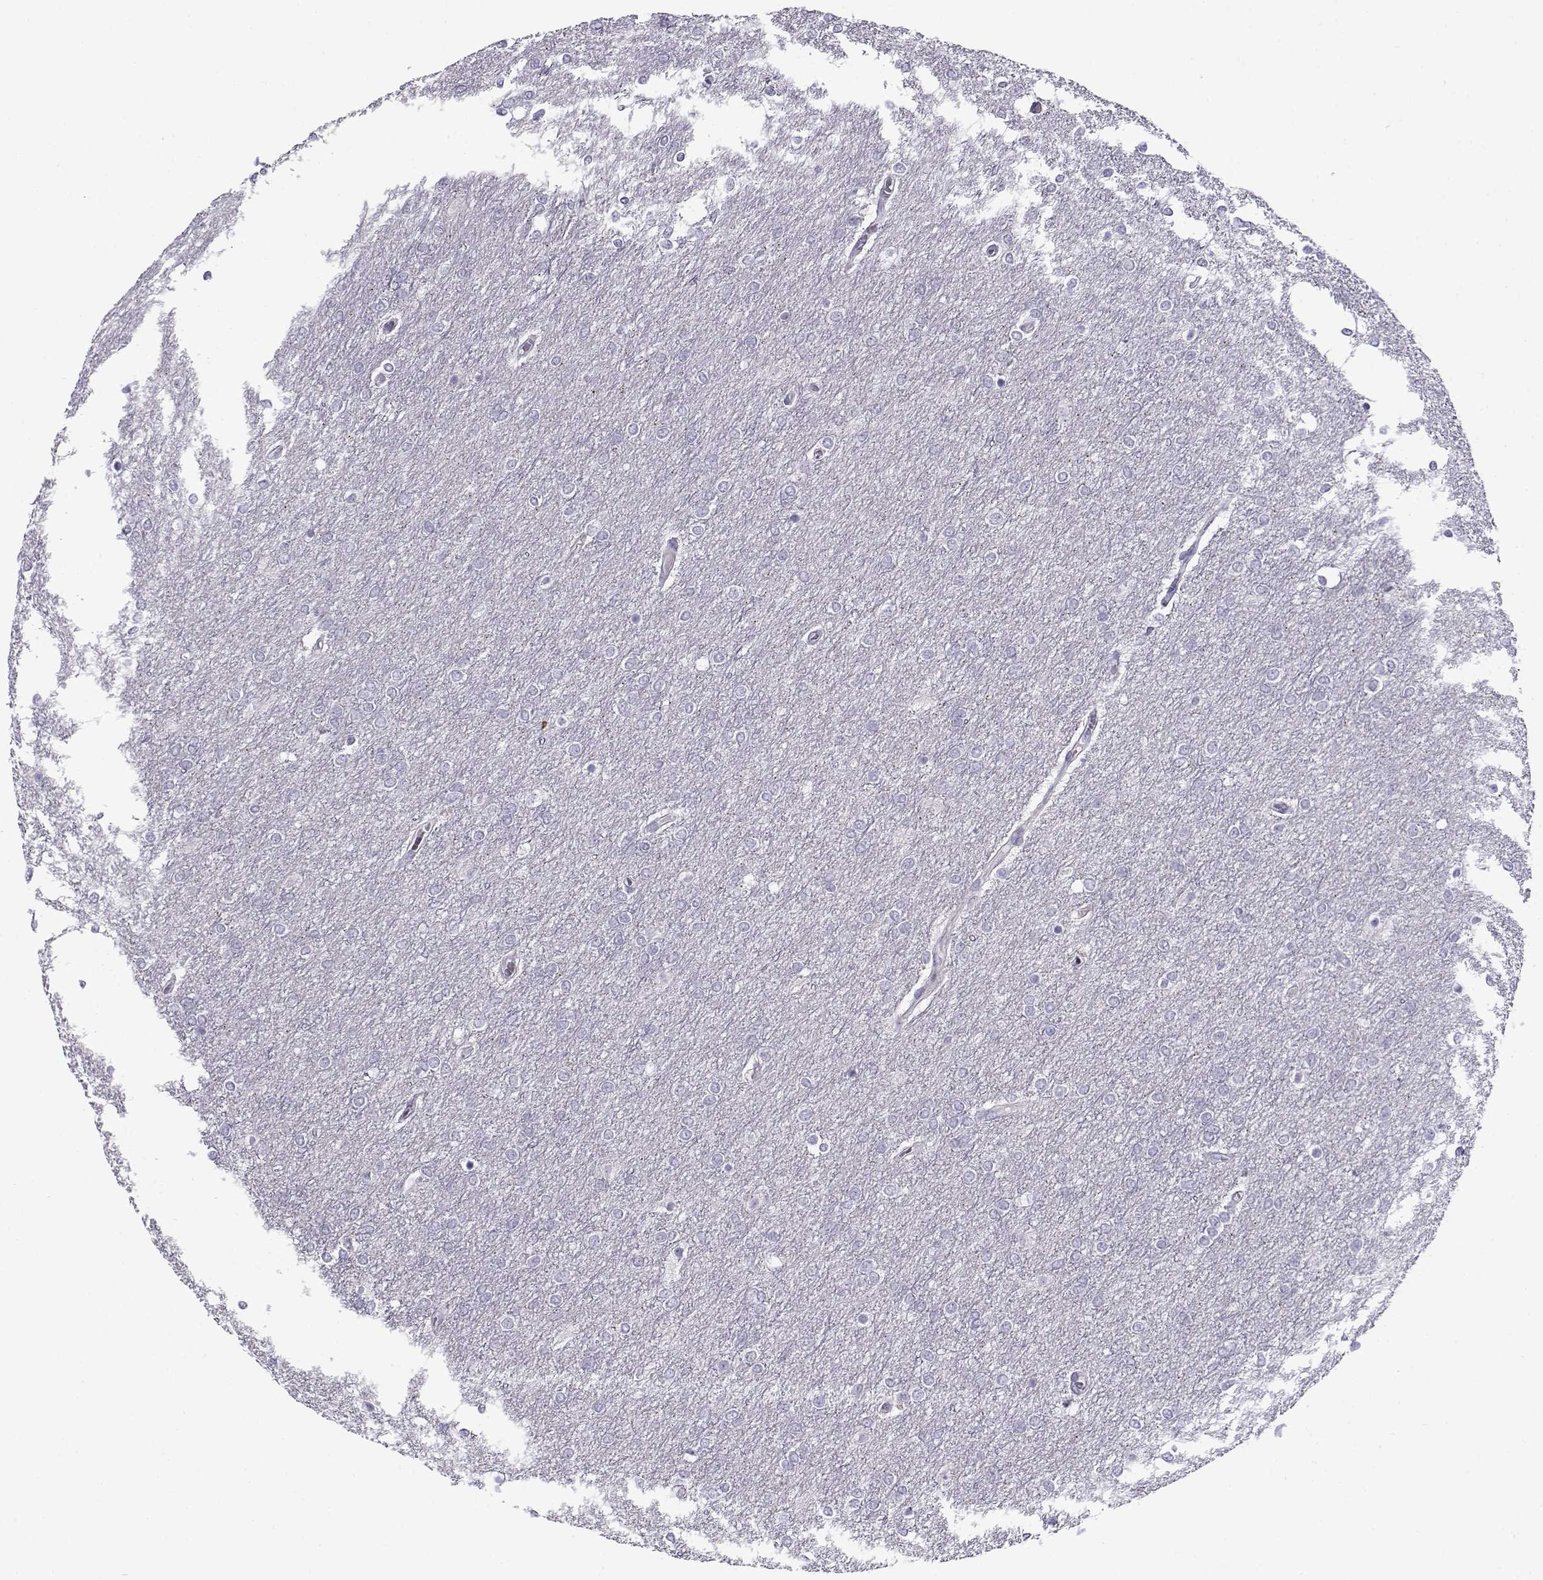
{"staining": {"intensity": "negative", "quantity": "none", "location": "none"}, "tissue": "glioma", "cell_type": "Tumor cells", "image_type": "cancer", "snomed": [{"axis": "morphology", "description": "Glioma, malignant, High grade"}, {"axis": "topography", "description": "Brain"}], "caption": "Immunohistochemistry (IHC) micrograph of neoplastic tissue: human glioma stained with DAB reveals no significant protein positivity in tumor cells.", "gene": "FAM166A", "patient": {"sex": "female", "age": 61}}